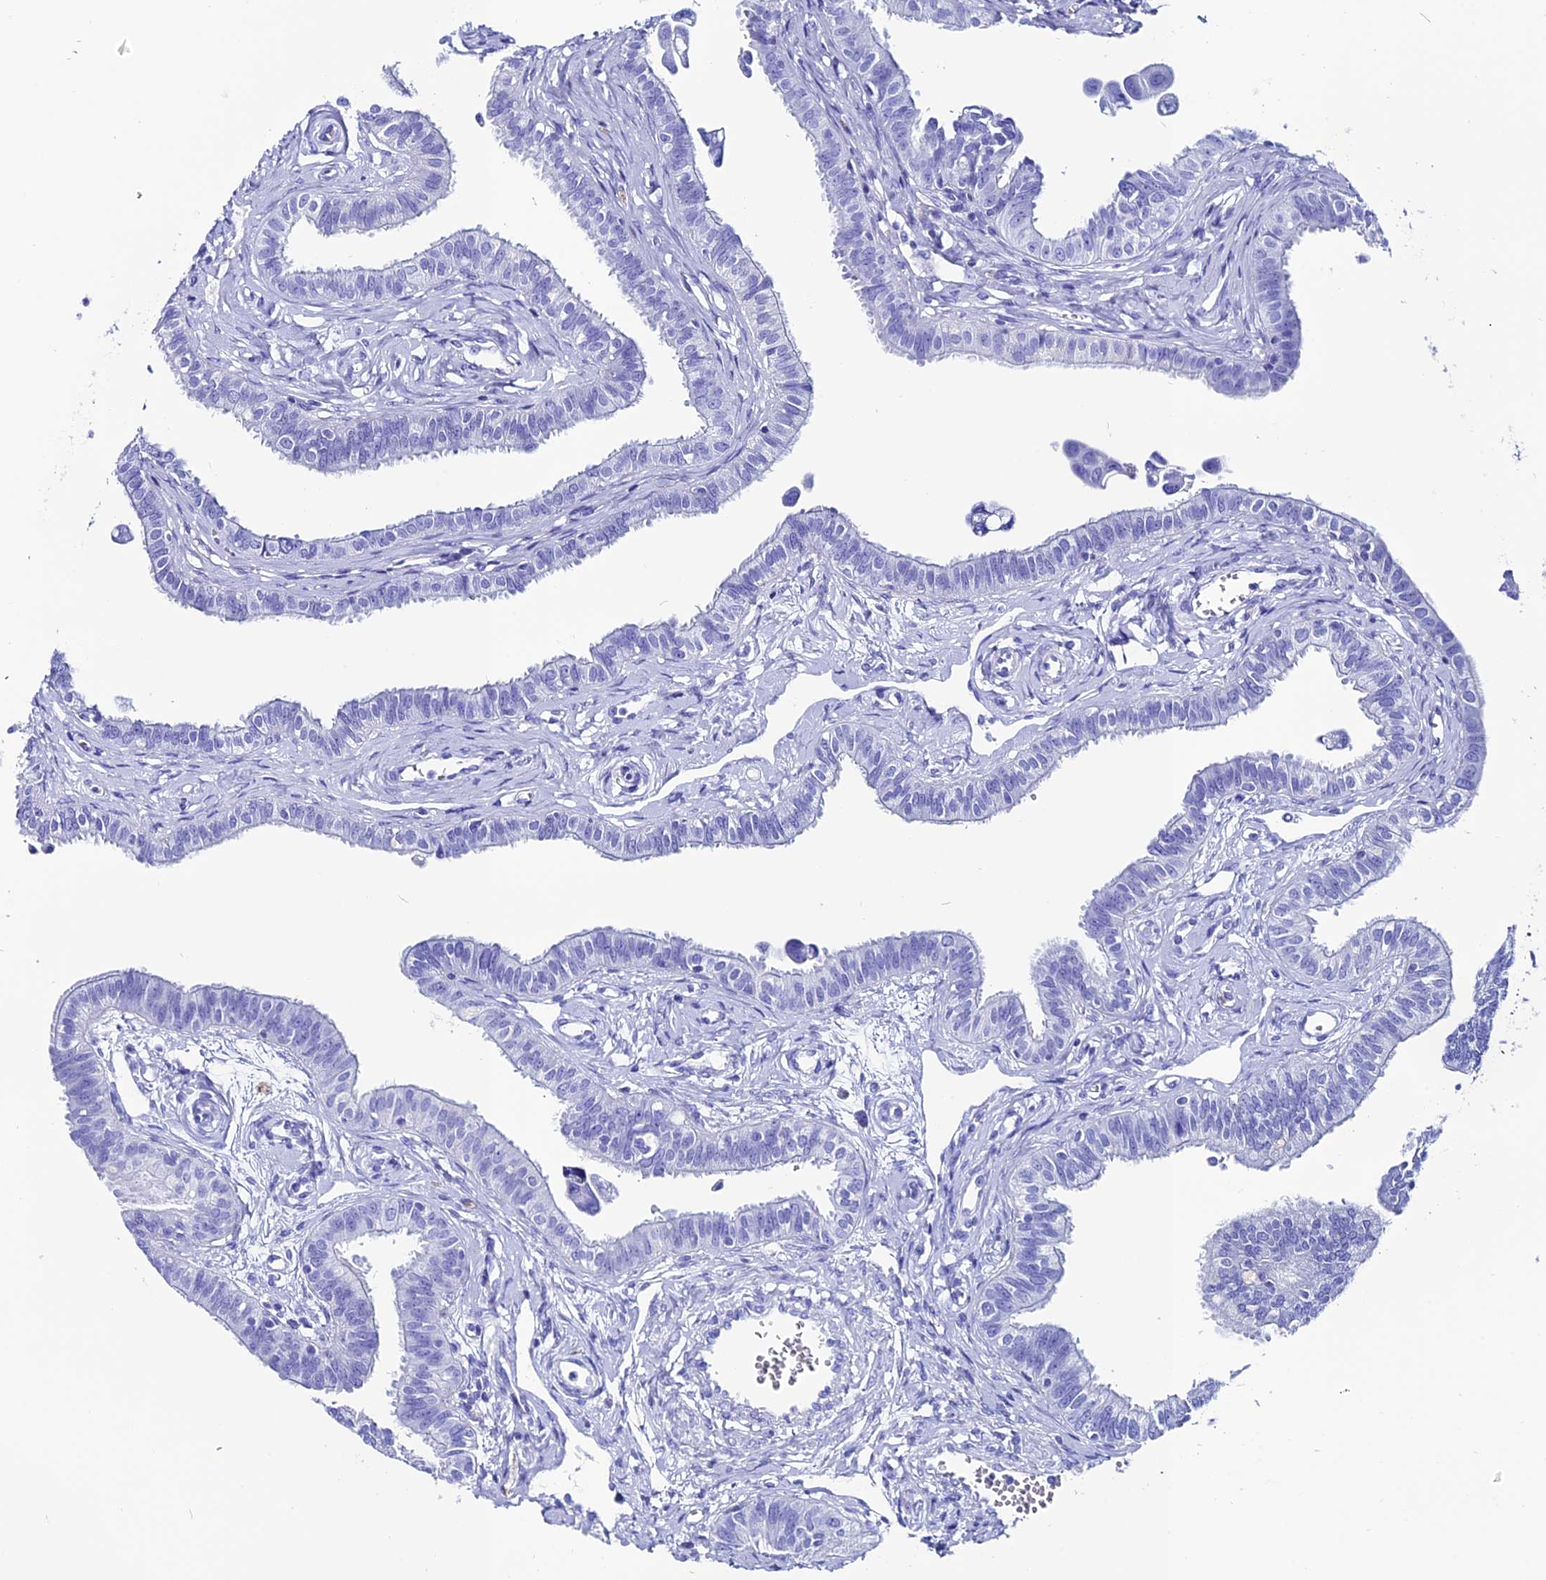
{"staining": {"intensity": "negative", "quantity": "none", "location": "none"}, "tissue": "fallopian tube", "cell_type": "Glandular cells", "image_type": "normal", "snomed": [{"axis": "morphology", "description": "Normal tissue, NOS"}, {"axis": "morphology", "description": "Carcinoma, NOS"}, {"axis": "topography", "description": "Fallopian tube"}, {"axis": "topography", "description": "Ovary"}], "caption": "Glandular cells show no significant protein positivity in benign fallopian tube. Brightfield microscopy of IHC stained with DAB (3,3'-diaminobenzidine) (brown) and hematoxylin (blue), captured at high magnification.", "gene": "ANKRD29", "patient": {"sex": "female", "age": 59}}